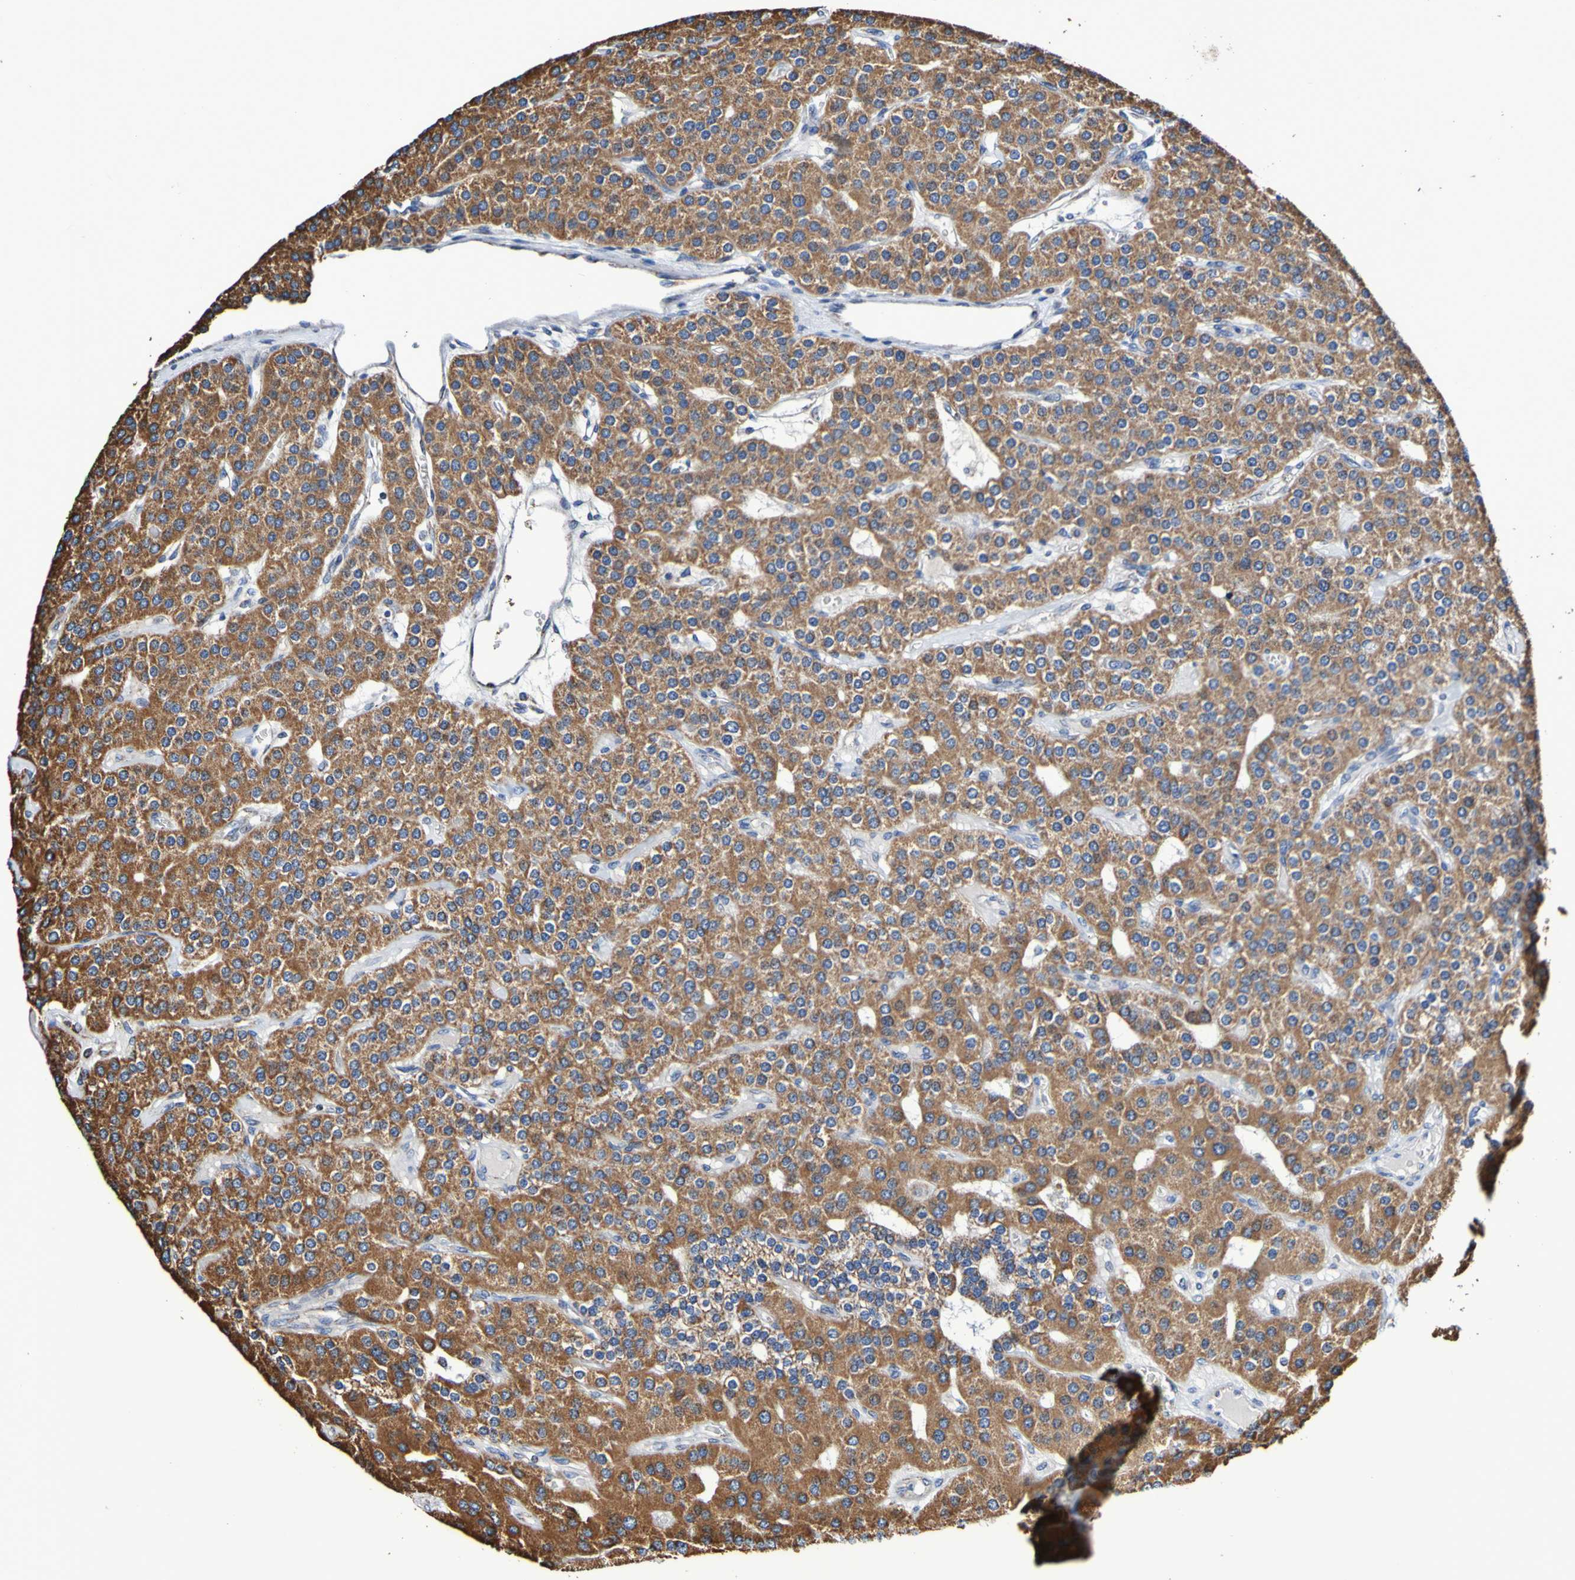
{"staining": {"intensity": "strong", "quantity": ">75%", "location": "cytoplasmic/membranous"}, "tissue": "parathyroid gland", "cell_type": "Glandular cells", "image_type": "normal", "snomed": [{"axis": "morphology", "description": "Normal tissue, NOS"}, {"axis": "morphology", "description": "Adenoma, NOS"}, {"axis": "topography", "description": "Parathyroid gland"}], "caption": "Immunohistochemical staining of unremarkable parathyroid gland demonstrates strong cytoplasmic/membranous protein staining in about >75% of glandular cells.", "gene": "IL18R1", "patient": {"sex": "female", "age": 86}}